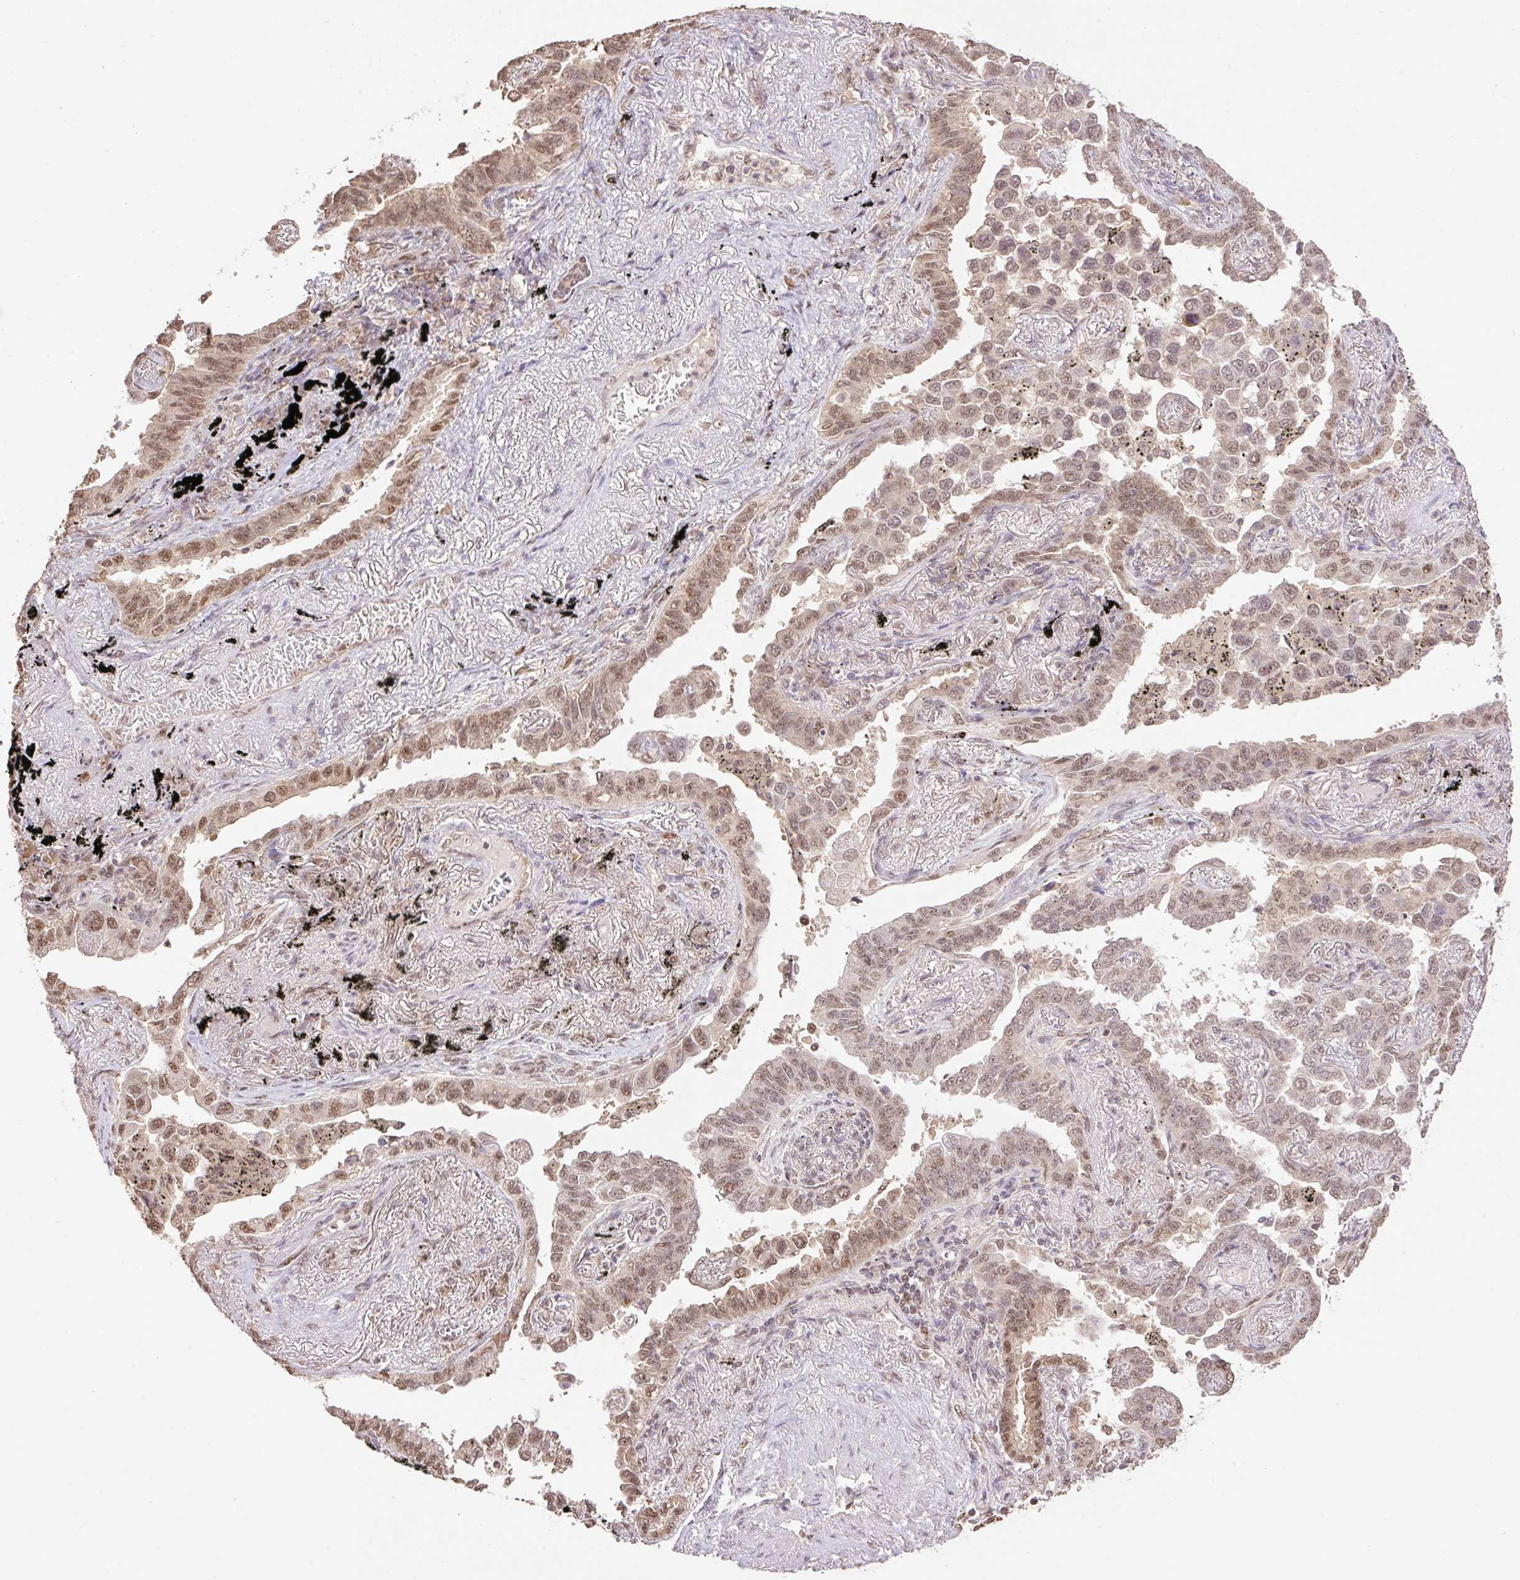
{"staining": {"intensity": "moderate", "quantity": ">75%", "location": "nuclear"}, "tissue": "lung cancer", "cell_type": "Tumor cells", "image_type": "cancer", "snomed": [{"axis": "morphology", "description": "Adenocarcinoma, NOS"}, {"axis": "topography", "description": "Lung"}], "caption": "IHC (DAB (3,3'-diaminobenzidine)) staining of adenocarcinoma (lung) displays moderate nuclear protein expression in approximately >75% of tumor cells. Using DAB (3,3'-diaminobenzidine) (brown) and hematoxylin (blue) stains, captured at high magnification using brightfield microscopy.", "gene": "VPS25", "patient": {"sex": "male", "age": 67}}